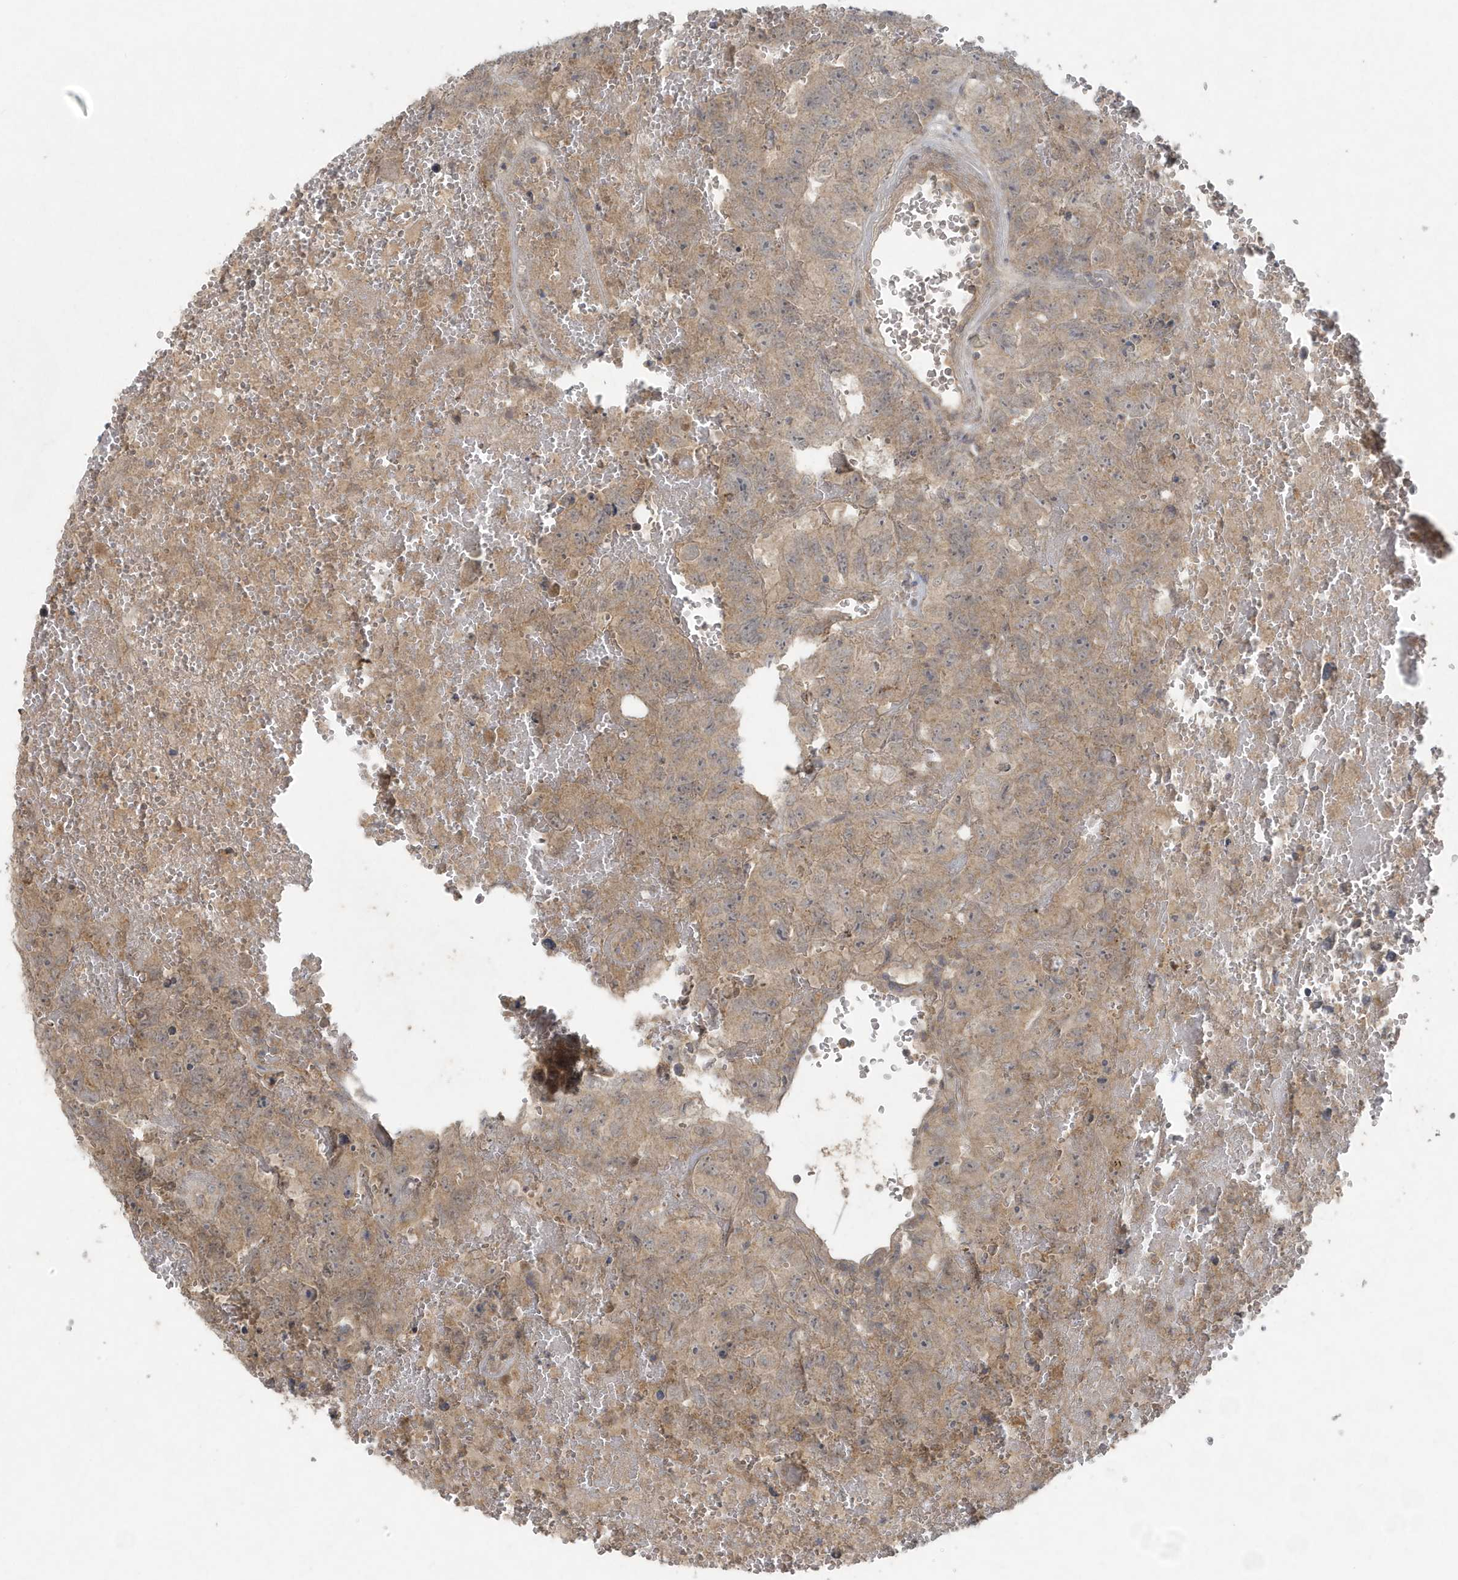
{"staining": {"intensity": "weak", "quantity": ">75%", "location": "cytoplasmic/membranous"}, "tissue": "testis cancer", "cell_type": "Tumor cells", "image_type": "cancer", "snomed": [{"axis": "morphology", "description": "Carcinoma, Embryonal, NOS"}, {"axis": "topography", "description": "Testis"}], "caption": "Embryonal carcinoma (testis) tissue shows weak cytoplasmic/membranous staining in approximately >75% of tumor cells", "gene": "C1RL", "patient": {"sex": "male", "age": 45}}